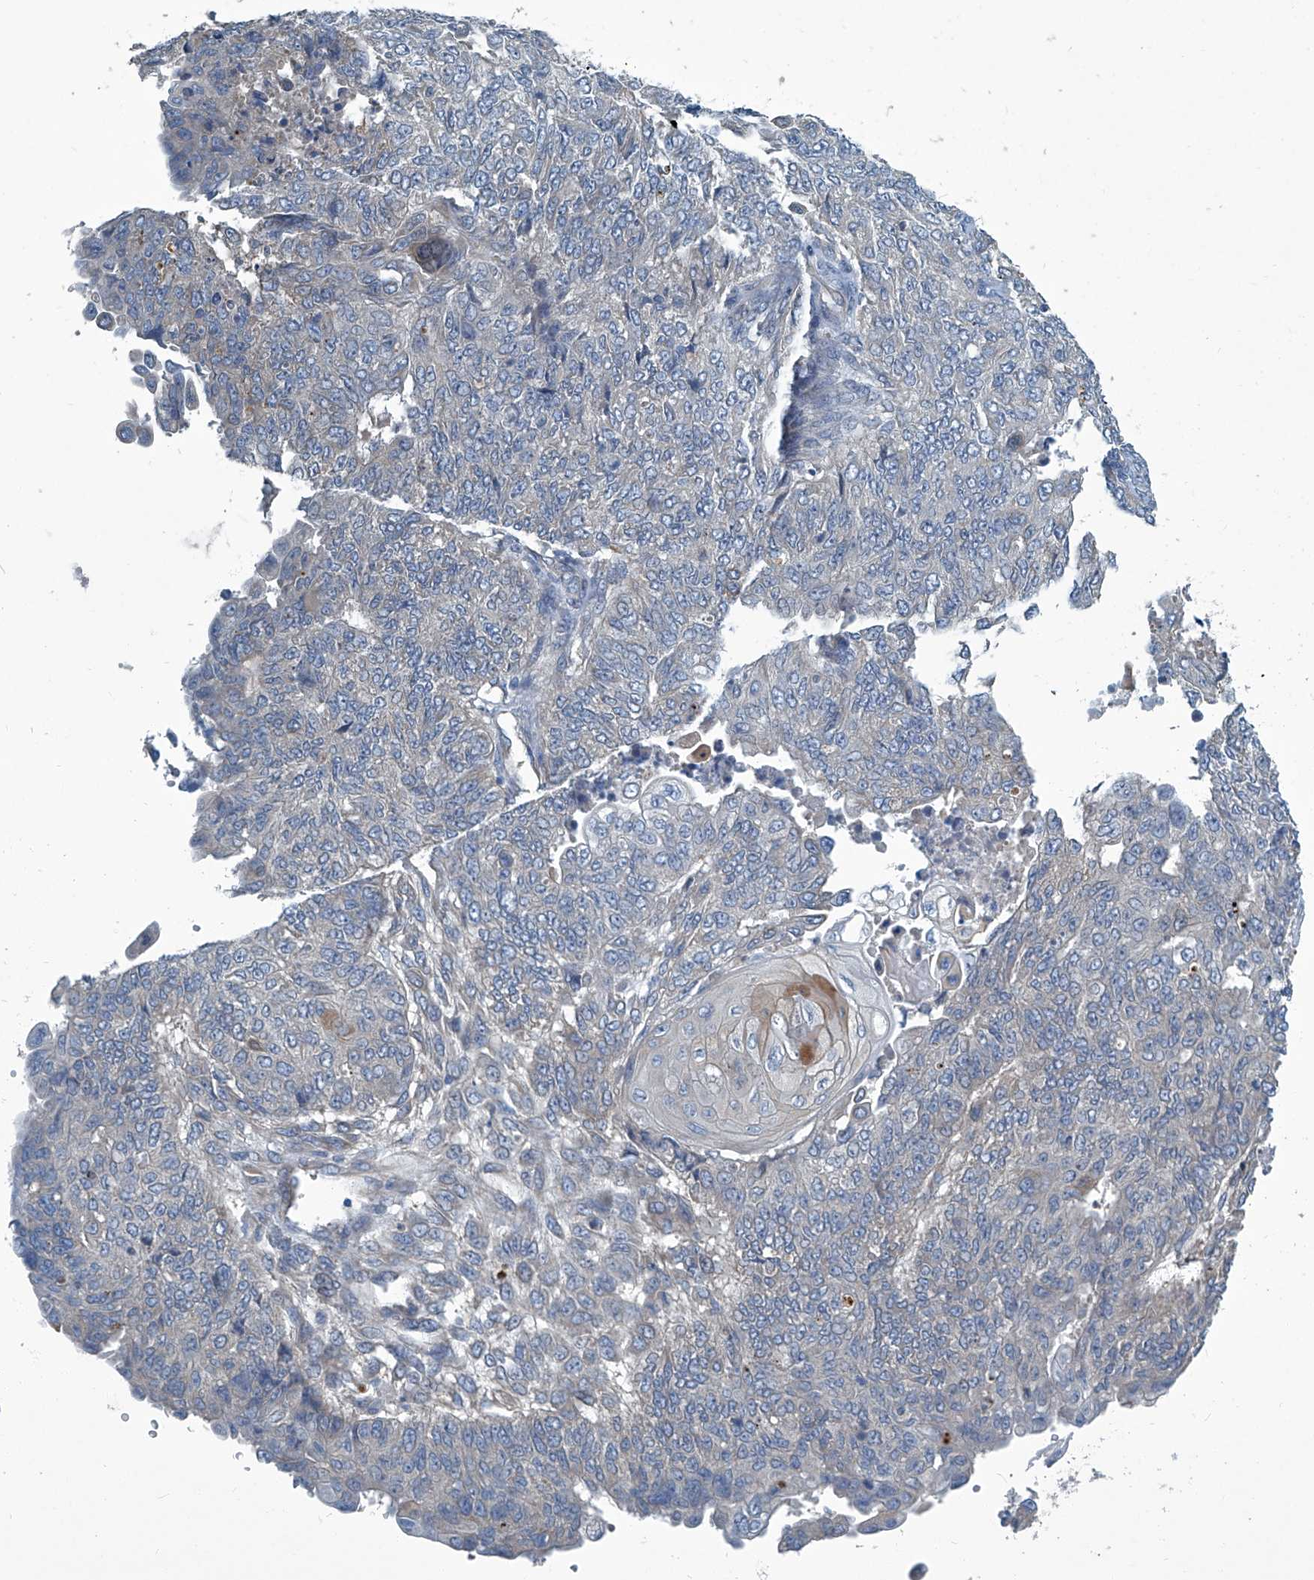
{"staining": {"intensity": "negative", "quantity": "none", "location": "none"}, "tissue": "endometrial cancer", "cell_type": "Tumor cells", "image_type": "cancer", "snomed": [{"axis": "morphology", "description": "Adenocarcinoma, NOS"}, {"axis": "topography", "description": "Endometrium"}], "caption": "DAB (3,3'-diaminobenzidine) immunohistochemical staining of human endometrial cancer shows no significant positivity in tumor cells.", "gene": "SLC26A11", "patient": {"sex": "female", "age": 32}}